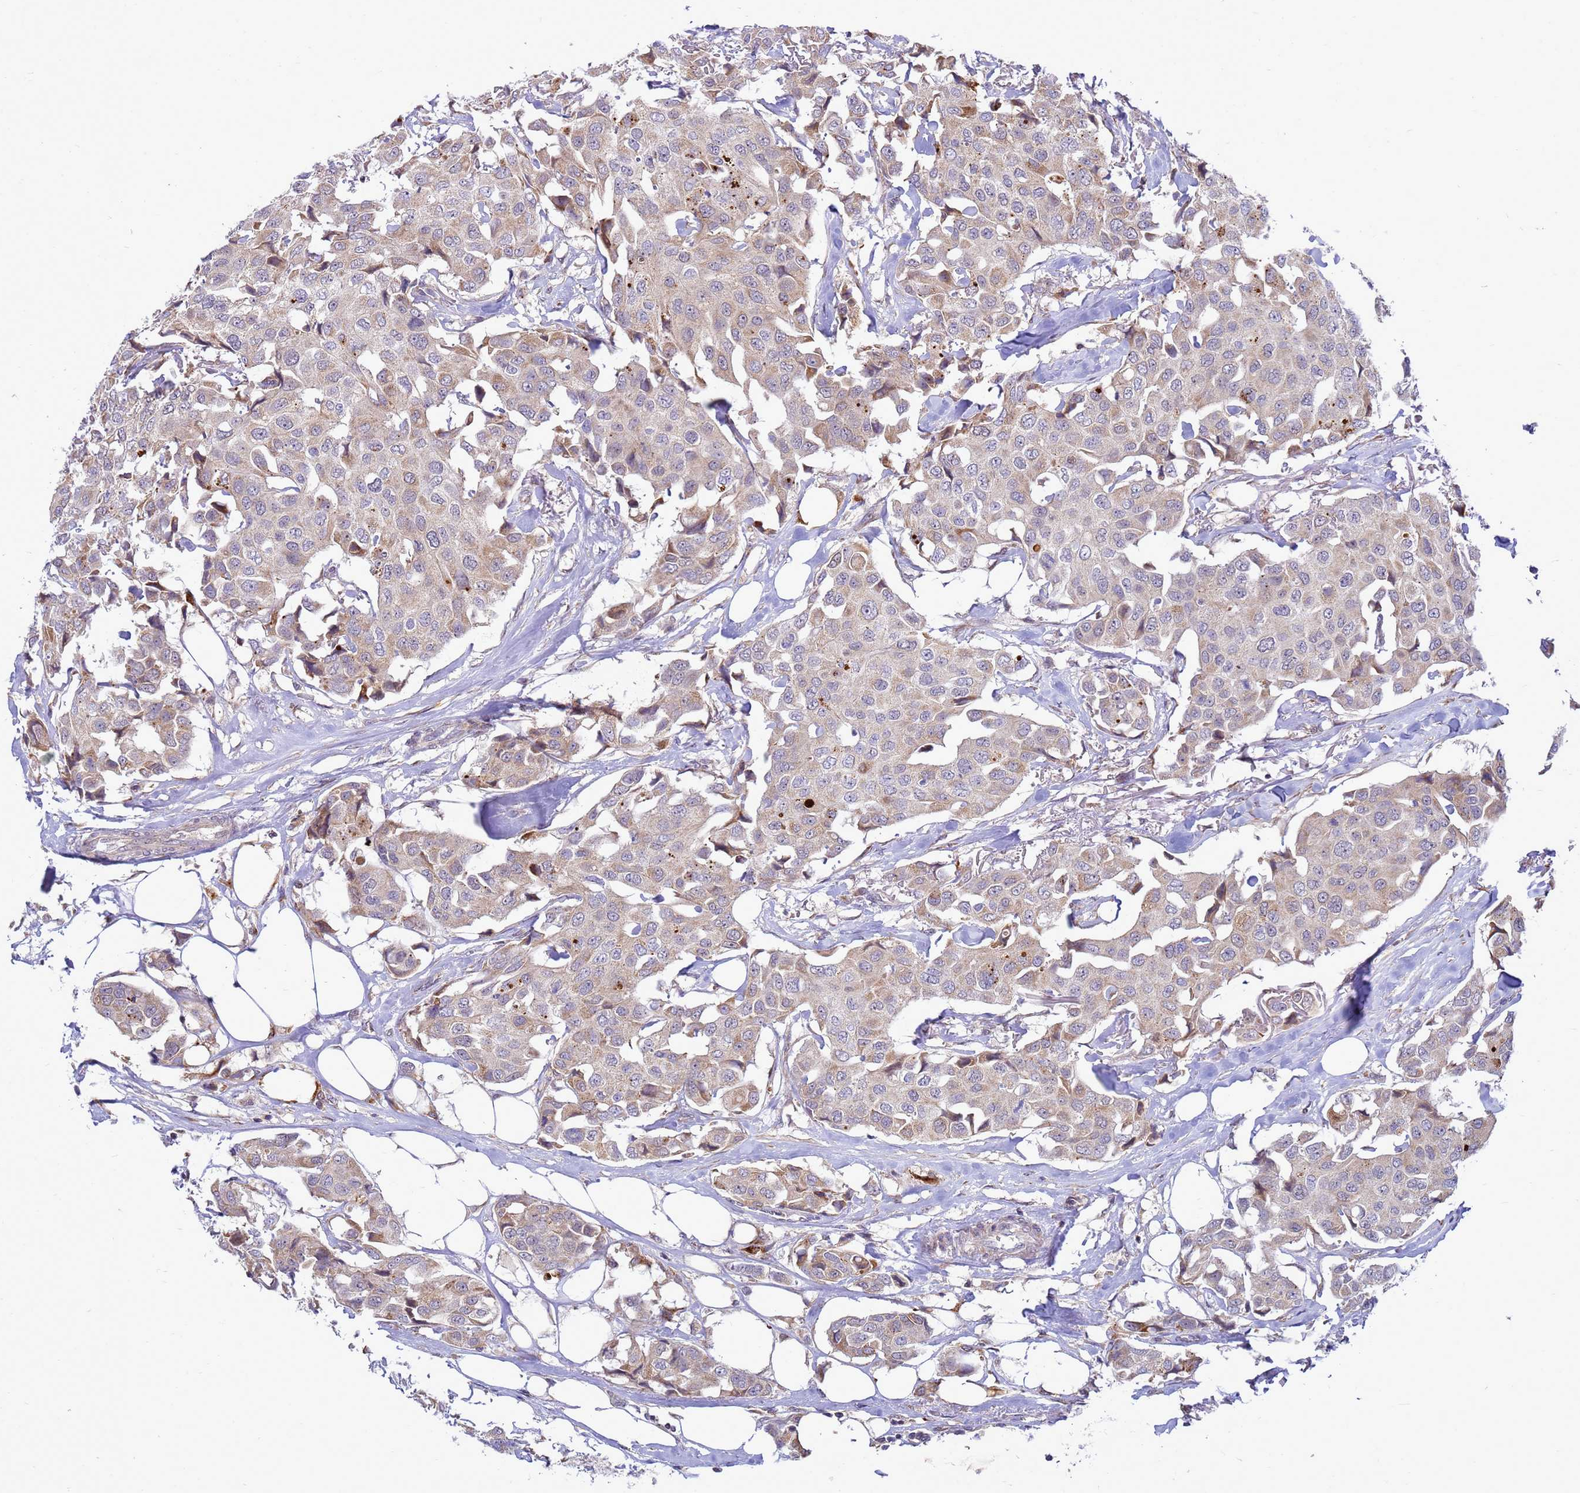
{"staining": {"intensity": "weak", "quantity": "25%-75%", "location": "cytoplasmic/membranous"}, "tissue": "breast cancer", "cell_type": "Tumor cells", "image_type": "cancer", "snomed": [{"axis": "morphology", "description": "Duct carcinoma"}, {"axis": "topography", "description": "Breast"}], "caption": "This histopathology image reveals immunohistochemistry (IHC) staining of human infiltrating ductal carcinoma (breast), with low weak cytoplasmic/membranous expression in about 25%-75% of tumor cells.", "gene": "C12orf43", "patient": {"sex": "female", "age": 80}}